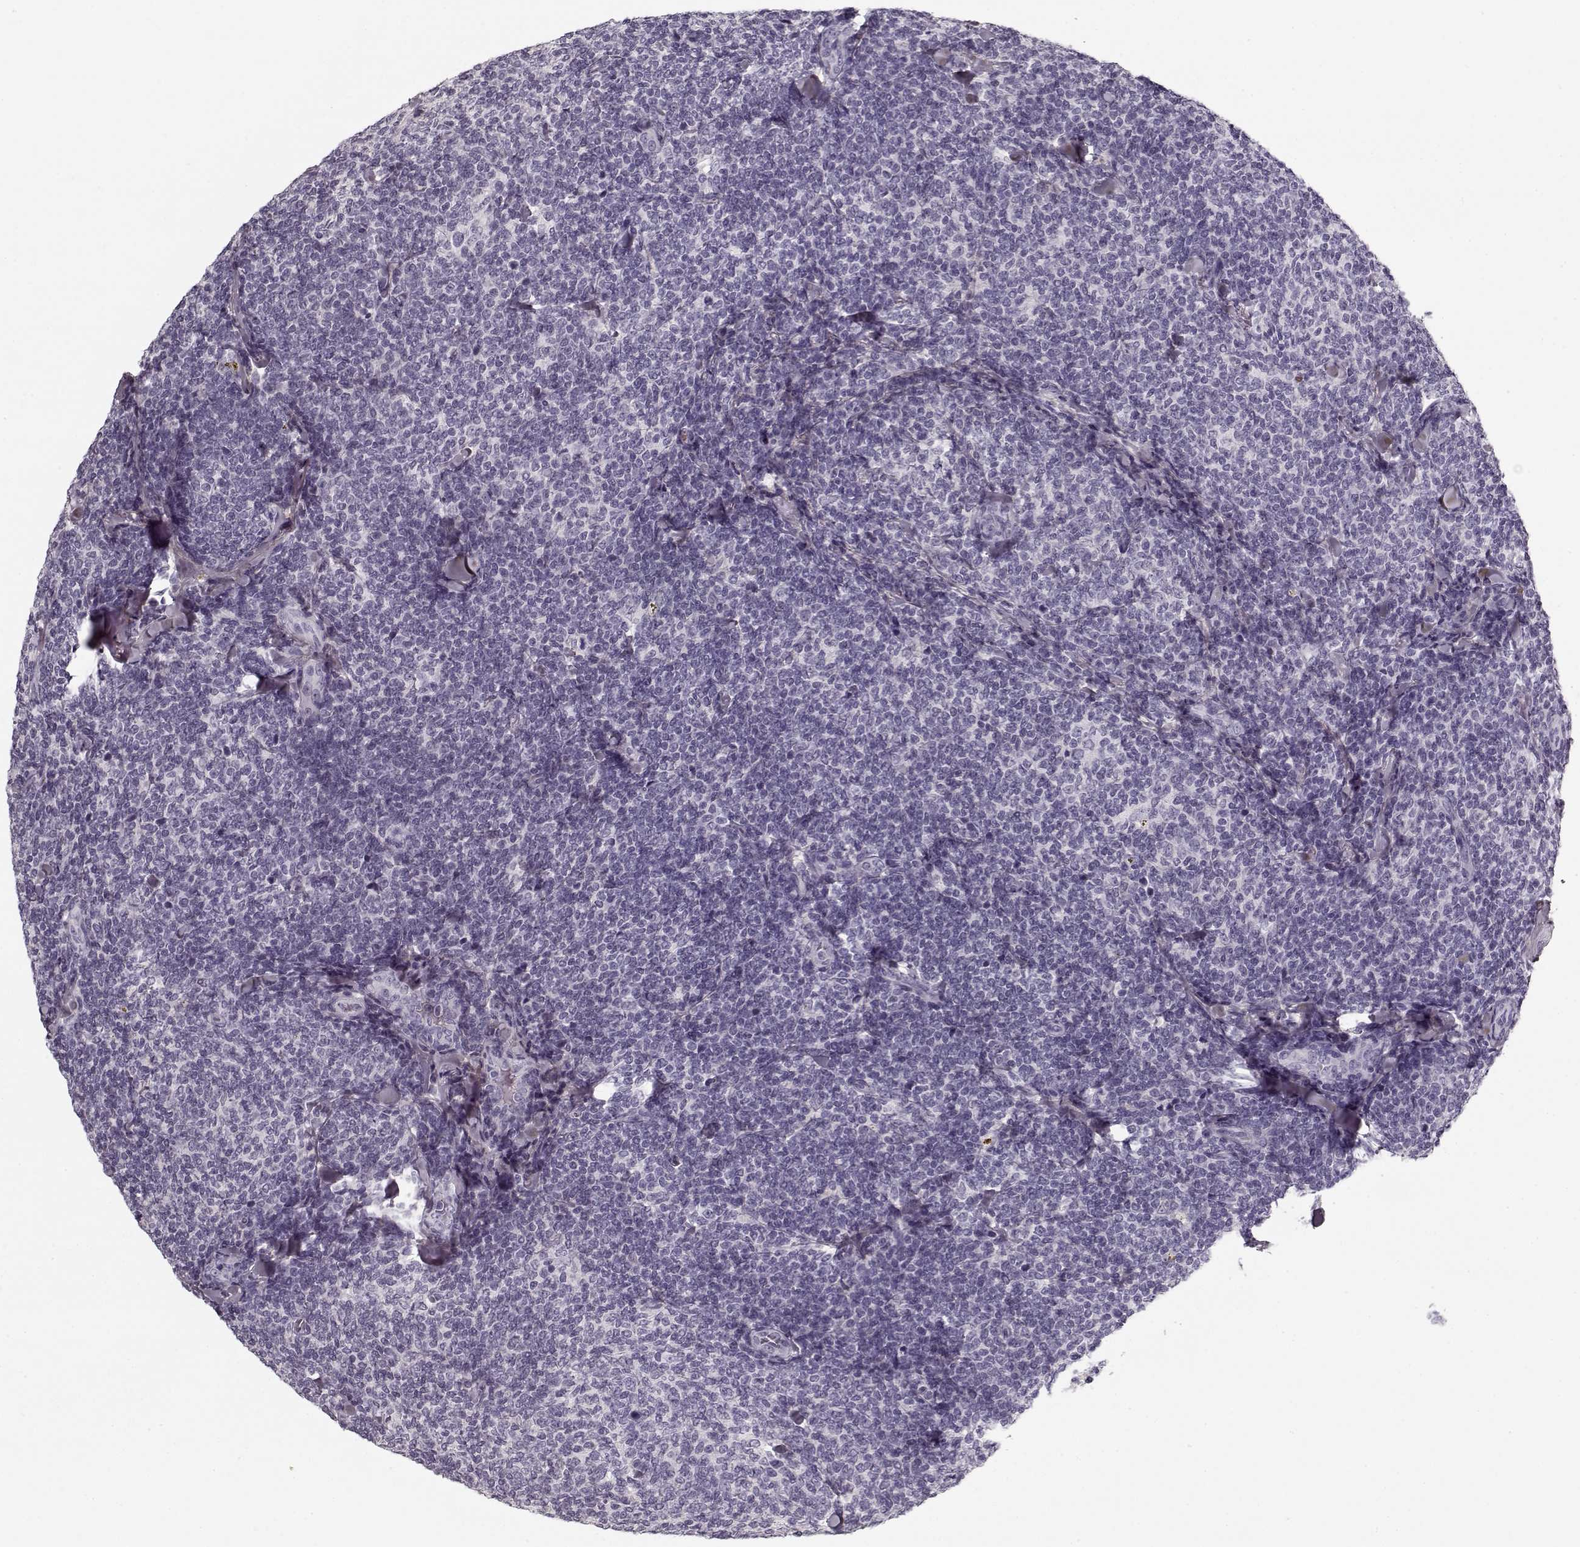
{"staining": {"intensity": "negative", "quantity": "none", "location": "none"}, "tissue": "lymphoma", "cell_type": "Tumor cells", "image_type": "cancer", "snomed": [{"axis": "morphology", "description": "Malignant lymphoma, non-Hodgkin's type, Low grade"}, {"axis": "topography", "description": "Lymph node"}], "caption": "Micrograph shows no protein positivity in tumor cells of malignant lymphoma, non-Hodgkin's type (low-grade) tissue. (DAB immunohistochemistry, high magnification).", "gene": "LUM", "patient": {"sex": "female", "age": 56}}